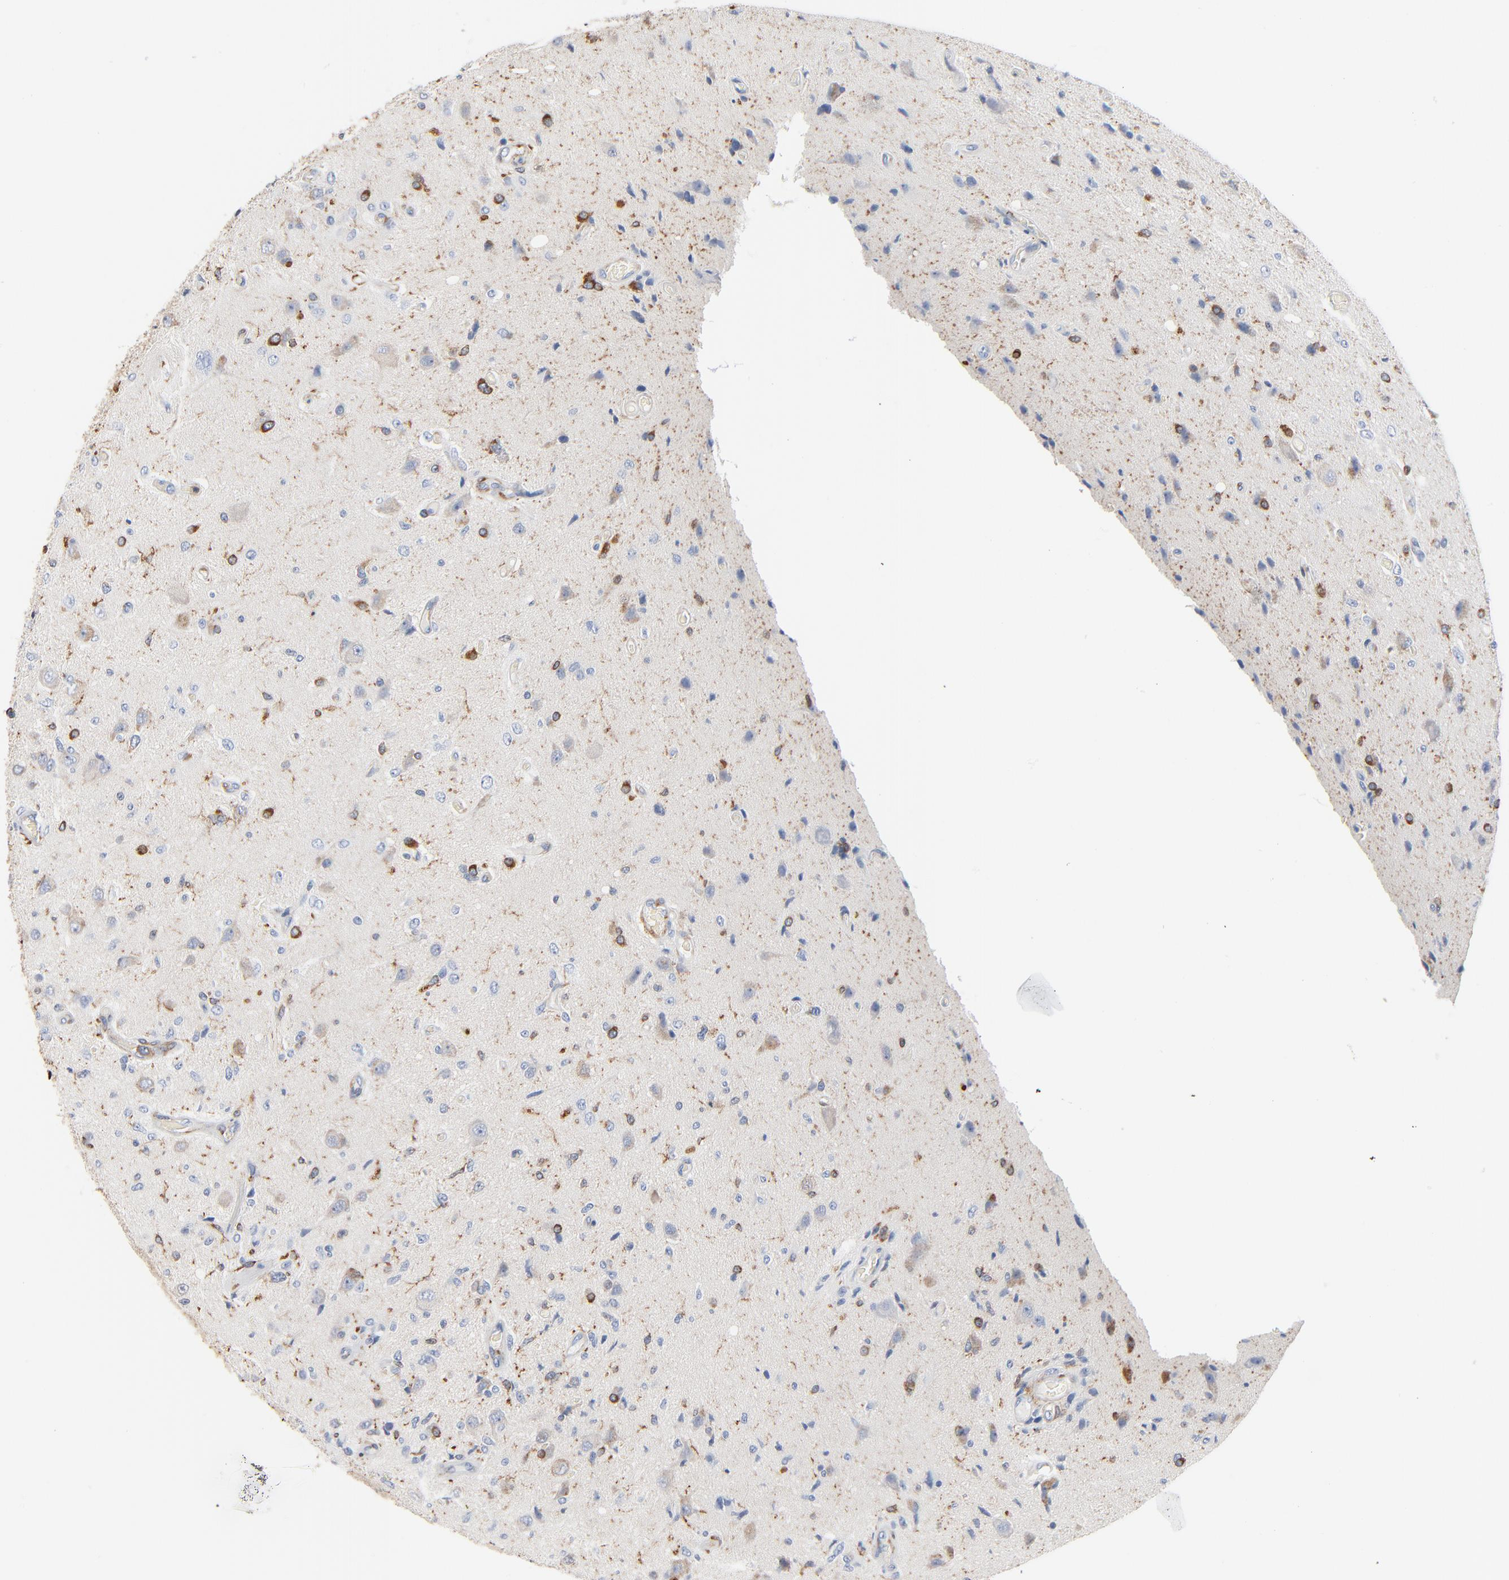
{"staining": {"intensity": "negative", "quantity": "none", "location": "none"}, "tissue": "glioma", "cell_type": "Tumor cells", "image_type": "cancer", "snomed": [{"axis": "morphology", "description": "Normal tissue, NOS"}, {"axis": "morphology", "description": "Glioma, malignant, High grade"}, {"axis": "topography", "description": "Cerebral cortex"}], "caption": "Tumor cells show no significant protein expression in glioma.", "gene": "SH3KBP1", "patient": {"sex": "male", "age": 77}}